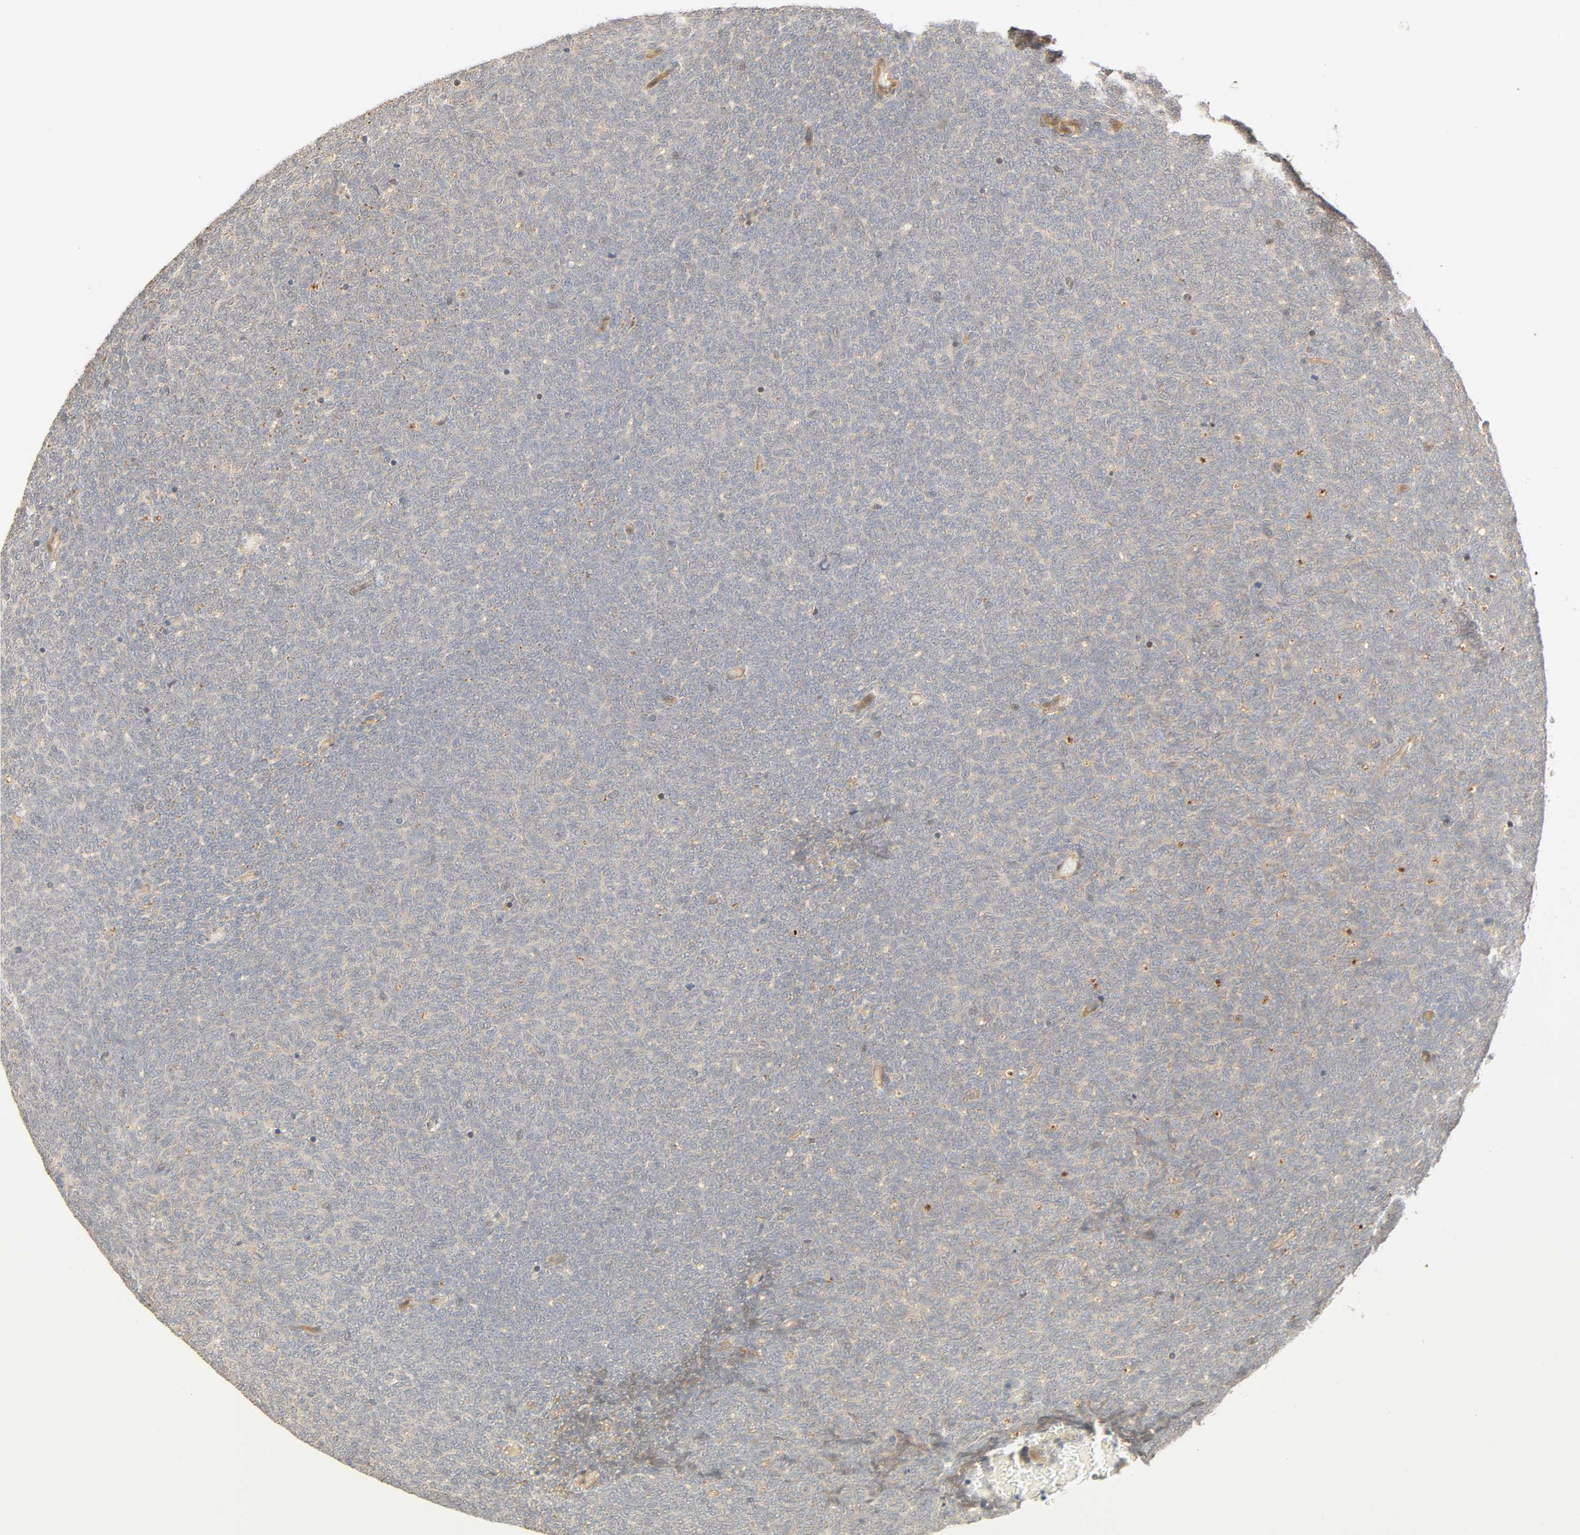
{"staining": {"intensity": "negative", "quantity": "none", "location": "none"}, "tissue": "renal cancer", "cell_type": "Tumor cells", "image_type": "cancer", "snomed": [{"axis": "morphology", "description": "Neoplasm, malignant, NOS"}, {"axis": "topography", "description": "Kidney"}], "caption": "A histopathology image of human renal cancer (neoplasm (malignant)) is negative for staining in tumor cells. (Immunohistochemistry (ihc), brightfield microscopy, high magnification).", "gene": "CACNA1G", "patient": {"sex": "male", "age": 28}}